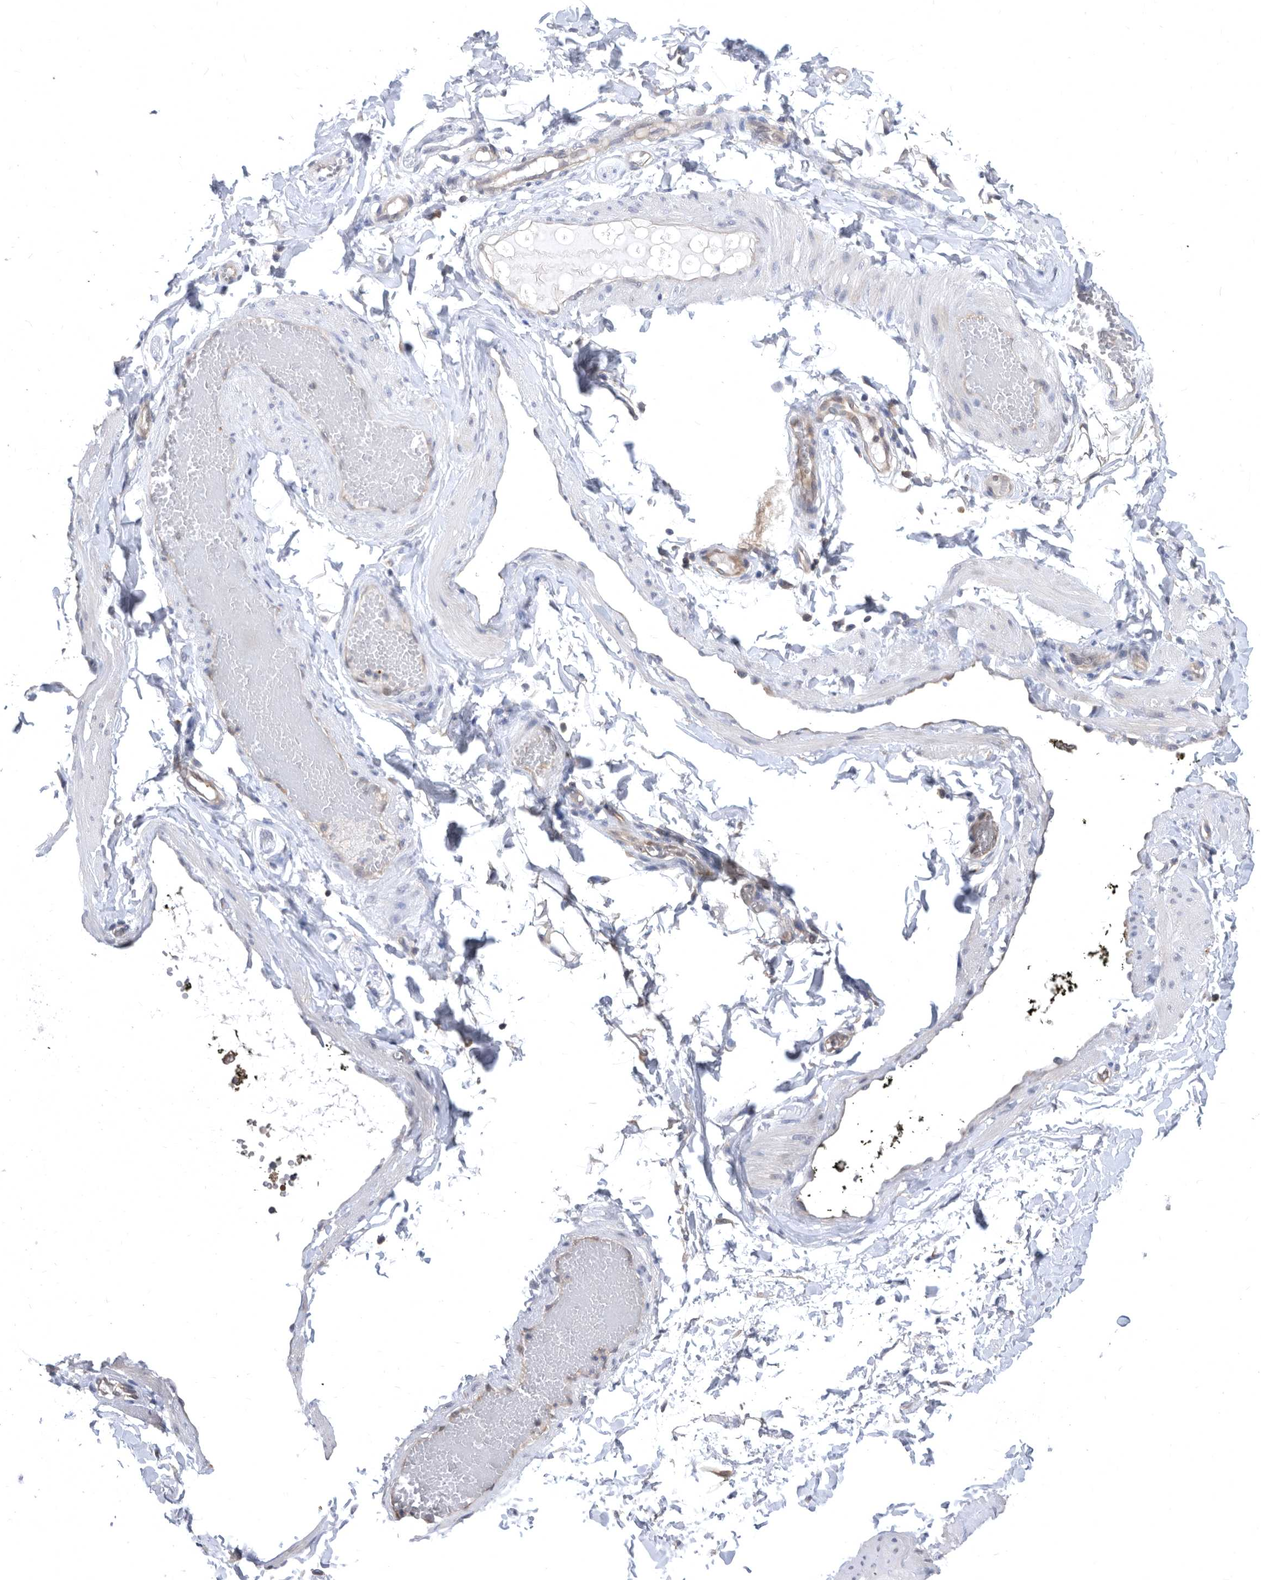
{"staining": {"intensity": "negative", "quantity": "none", "location": "none"}, "tissue": "adipose tissue", "cell_type": "Adipocytes", "image_type": "normal", "snomed": [{"axis": "morphology", "description": "Normal tissue, NOS"}, {"axis": "topography", "description": "Adipose tissue"}, {"axis": "topography", "description": "Vascular tissue"}, {"axis": "topography", "description": "Peripheral nerve tissue"}], "caption": "The image exhibits no staining of adipocytes in benign adipose tissue. The staining is performed using DAB (3,3'-diaminobenzidine) brown chromogen with nuclei counter-stained in using hematoxylin.", "gene": "CCT4", "patient": {"sex": "male", "age": 25}}